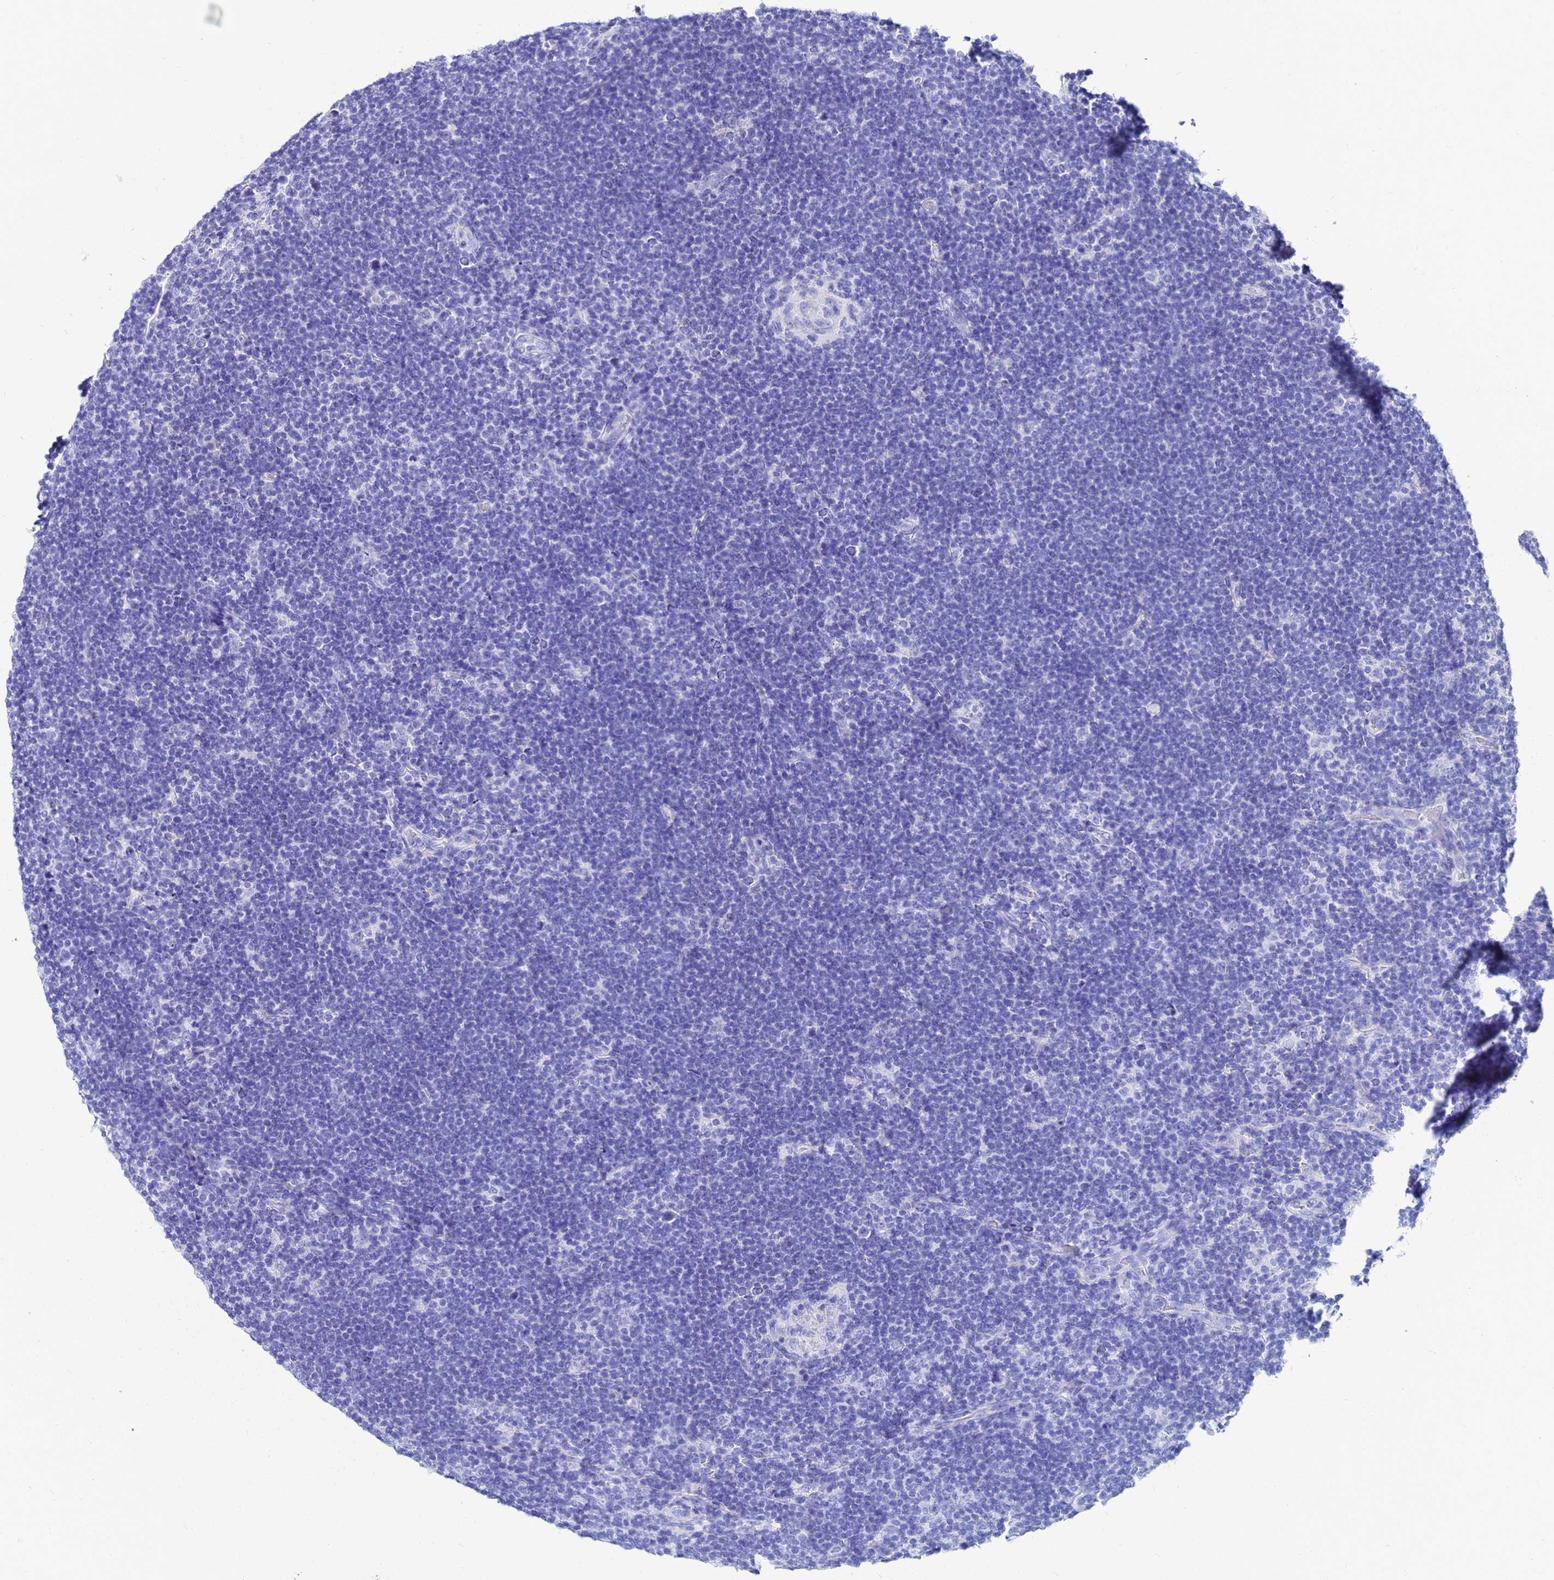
{"staining": {"intensity": "negative", "quantity": "none", "location": "none"}, "tissue": "lymphoma", "cell_type": "Tumor cells", "image_type": "cancer", "snomed": [{"axis": "morphology", "description": "Hodgkin's disease, NOS"}, {"axis": "topography", "description": "Lymph node"}], "caption": "Tumor cells show no significant protein positivity in Hodgkin's disease.", "gene": "C2orf72", "patient": {"sex": "female", "age": 57}}